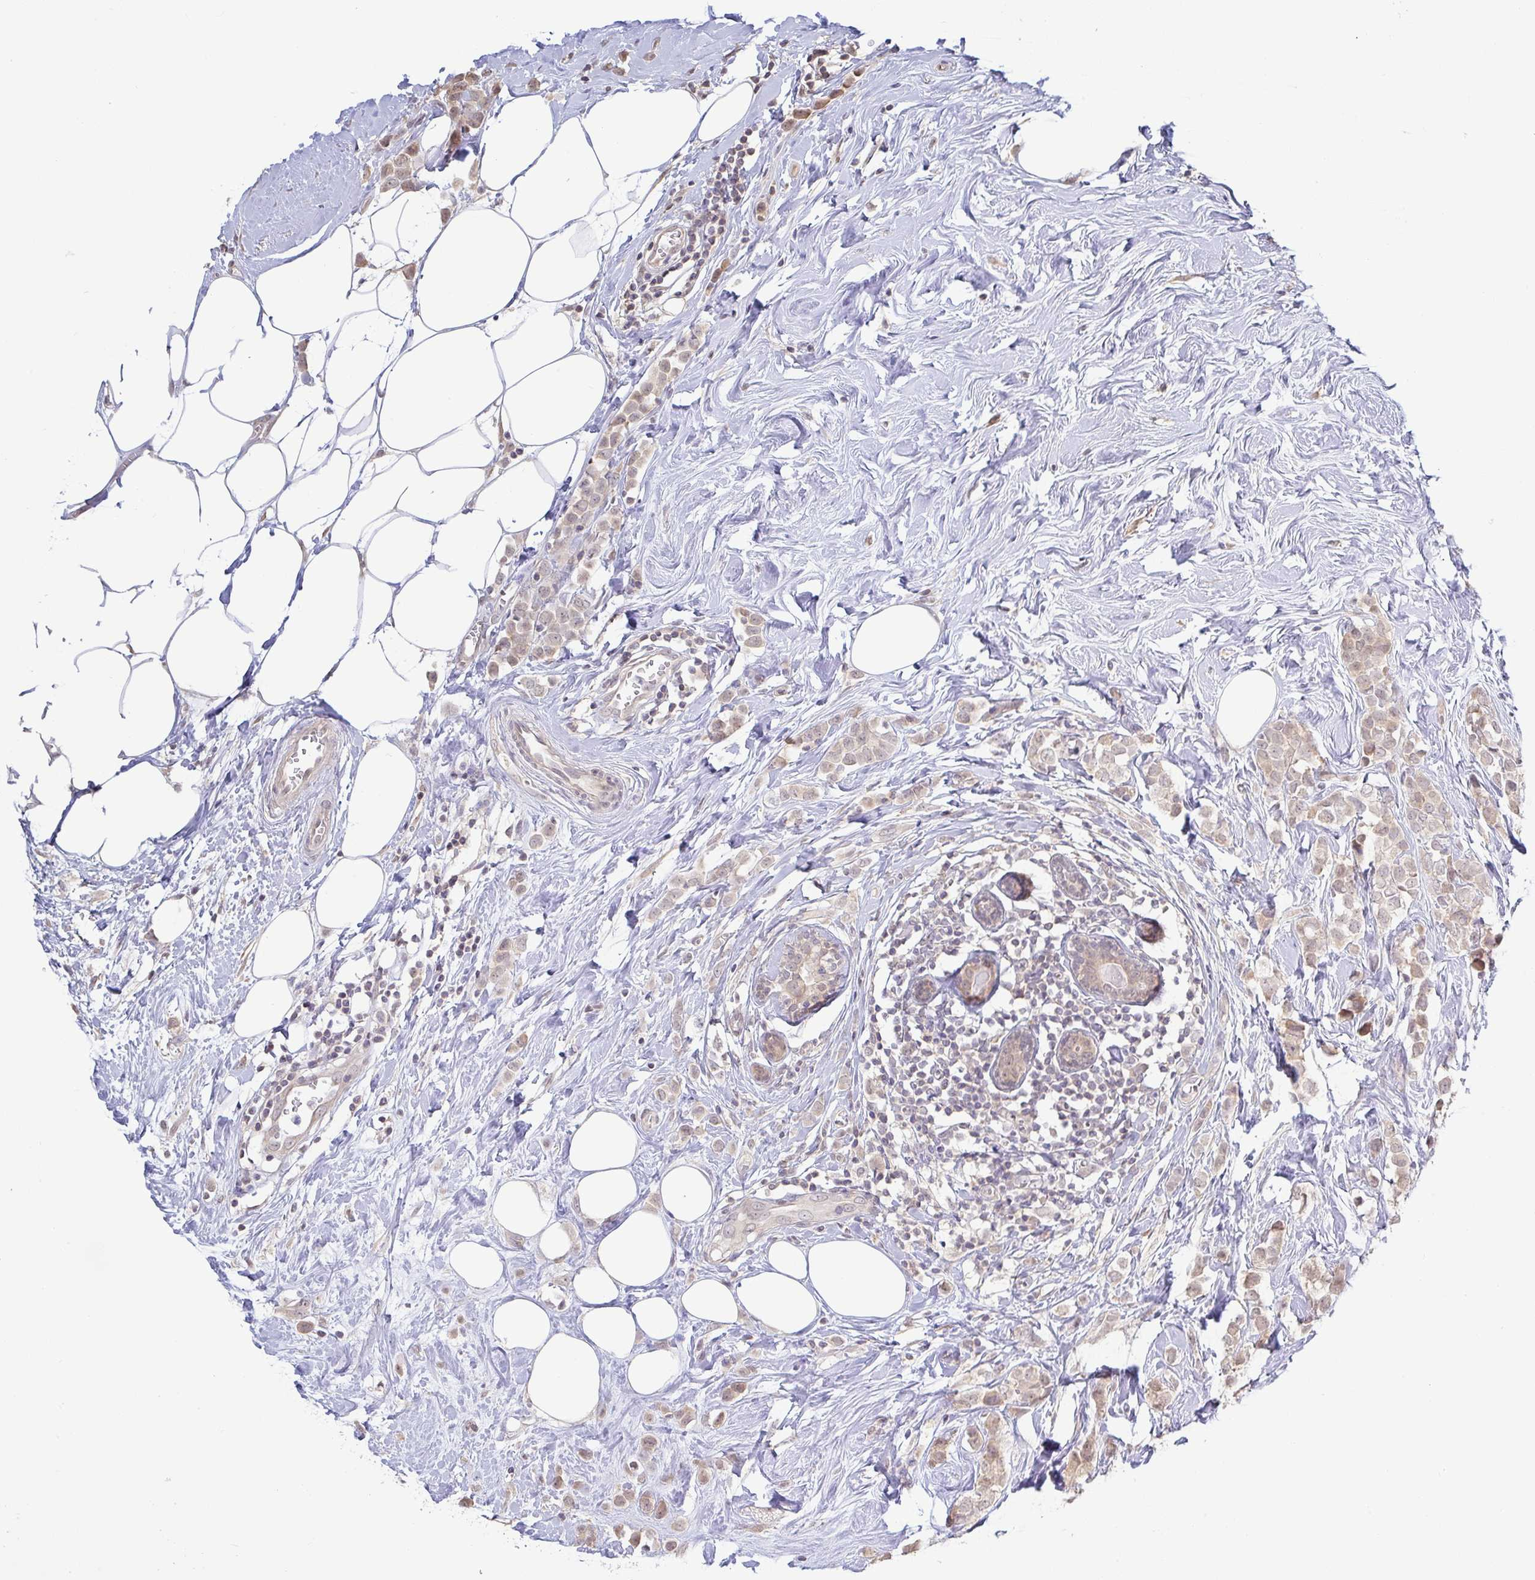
{"staining": {"intensity": "weak", "quantity": ">75%", "location": "cytoplasmic/membranous,nuclear"}, "tissue": "breast cancer", "cell_type": "Tumor cells", "image_type": "cancer", "snomed": [{"axis": "morphology", "description": "Duct carcinoma"}, {"axis": "topography", "description": "Breast"}], "caption": "Immunohistochemical staining of breast infiltrating ductal carcinoma reveals weak cytoplasmic/membranous and nuclear protein staining in about >75% of tumor cells. Nuclei are stained in blue.", "gene": "HYPK", "patient": {"sex": "female", "age": 80}}